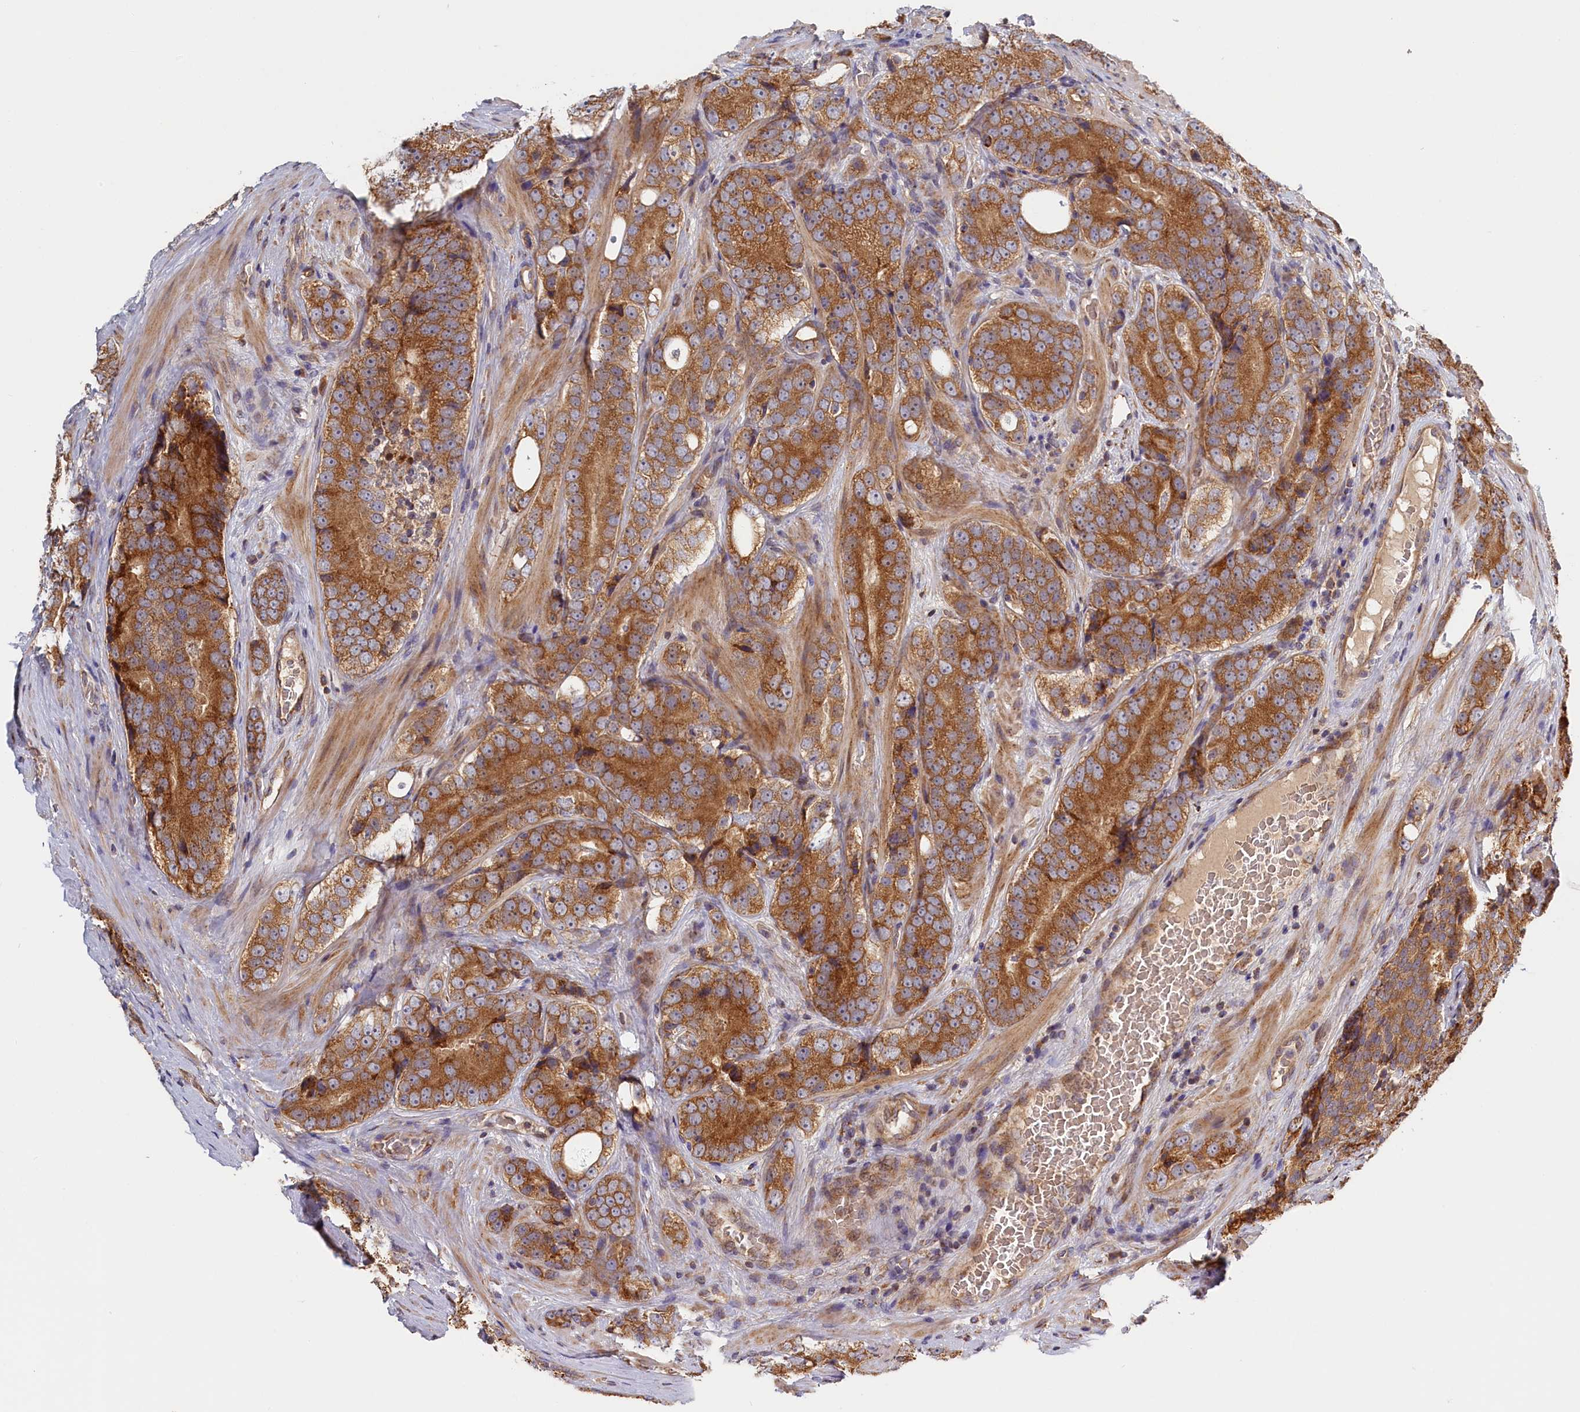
{"staining": {"intensity": "moderate", "quantity": ">75%", "location": "cytoplasmic/membranous"}, "tissue": "prostate cancer", "cell_type": "Tumor cells", "image_type": "cancer", "snomed": [{"axis": "morphology", "description": "Adenocarcinoma, High grade"}, {"axis": "topography", "description": "Prostate"}], "caption": "The immunohistochemical stain labels moderate cytoplasmic/membranous positivity in tumor cells of prostate high-grade adenocarcinoma tissue.", "gene": "CEP44", "patient": {"sex": "male", "age": 56}}